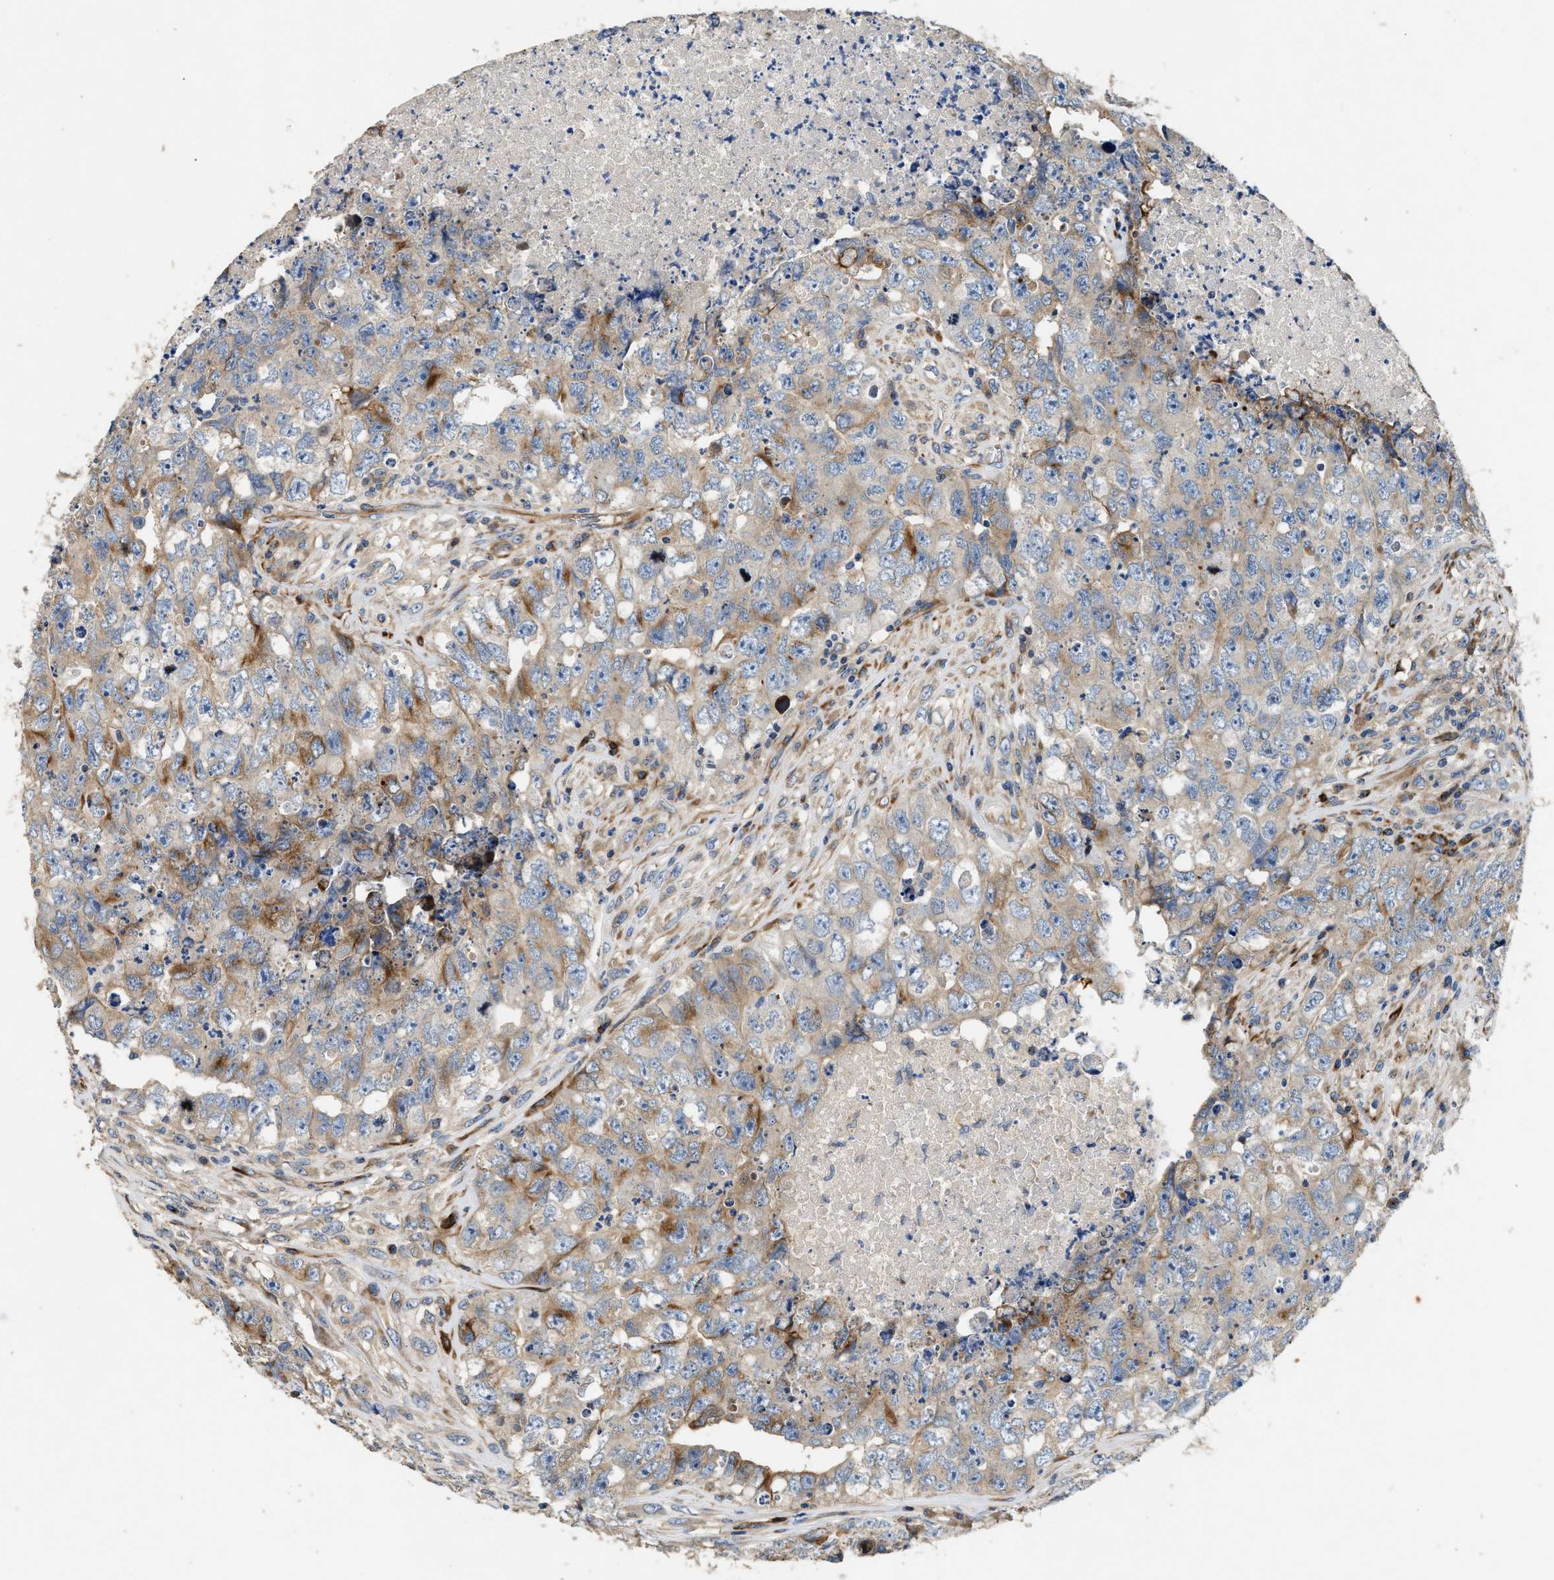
{"staining": {"intensity": "moderate", "quantity": "25%-75%", "location": "cytoplasmic/membranous"}, "tissue": "testis cancer", "cell_type": "Tumor cells", "image_type": "cancer", "snomed": [{"axis": "morphology", "description": "Carcinoma, Embryonal, NOS"}, {"axis": "topography", "description": "Testis"}], "caption": "This histopathology image exhibits IHC staining of testis cancer, with medium moderate cytoplasmic/membranous staining in about 25%-75% of tumor cells.", "gene": "IL17RC", "patient": {"sex": "male", "age": 32}}